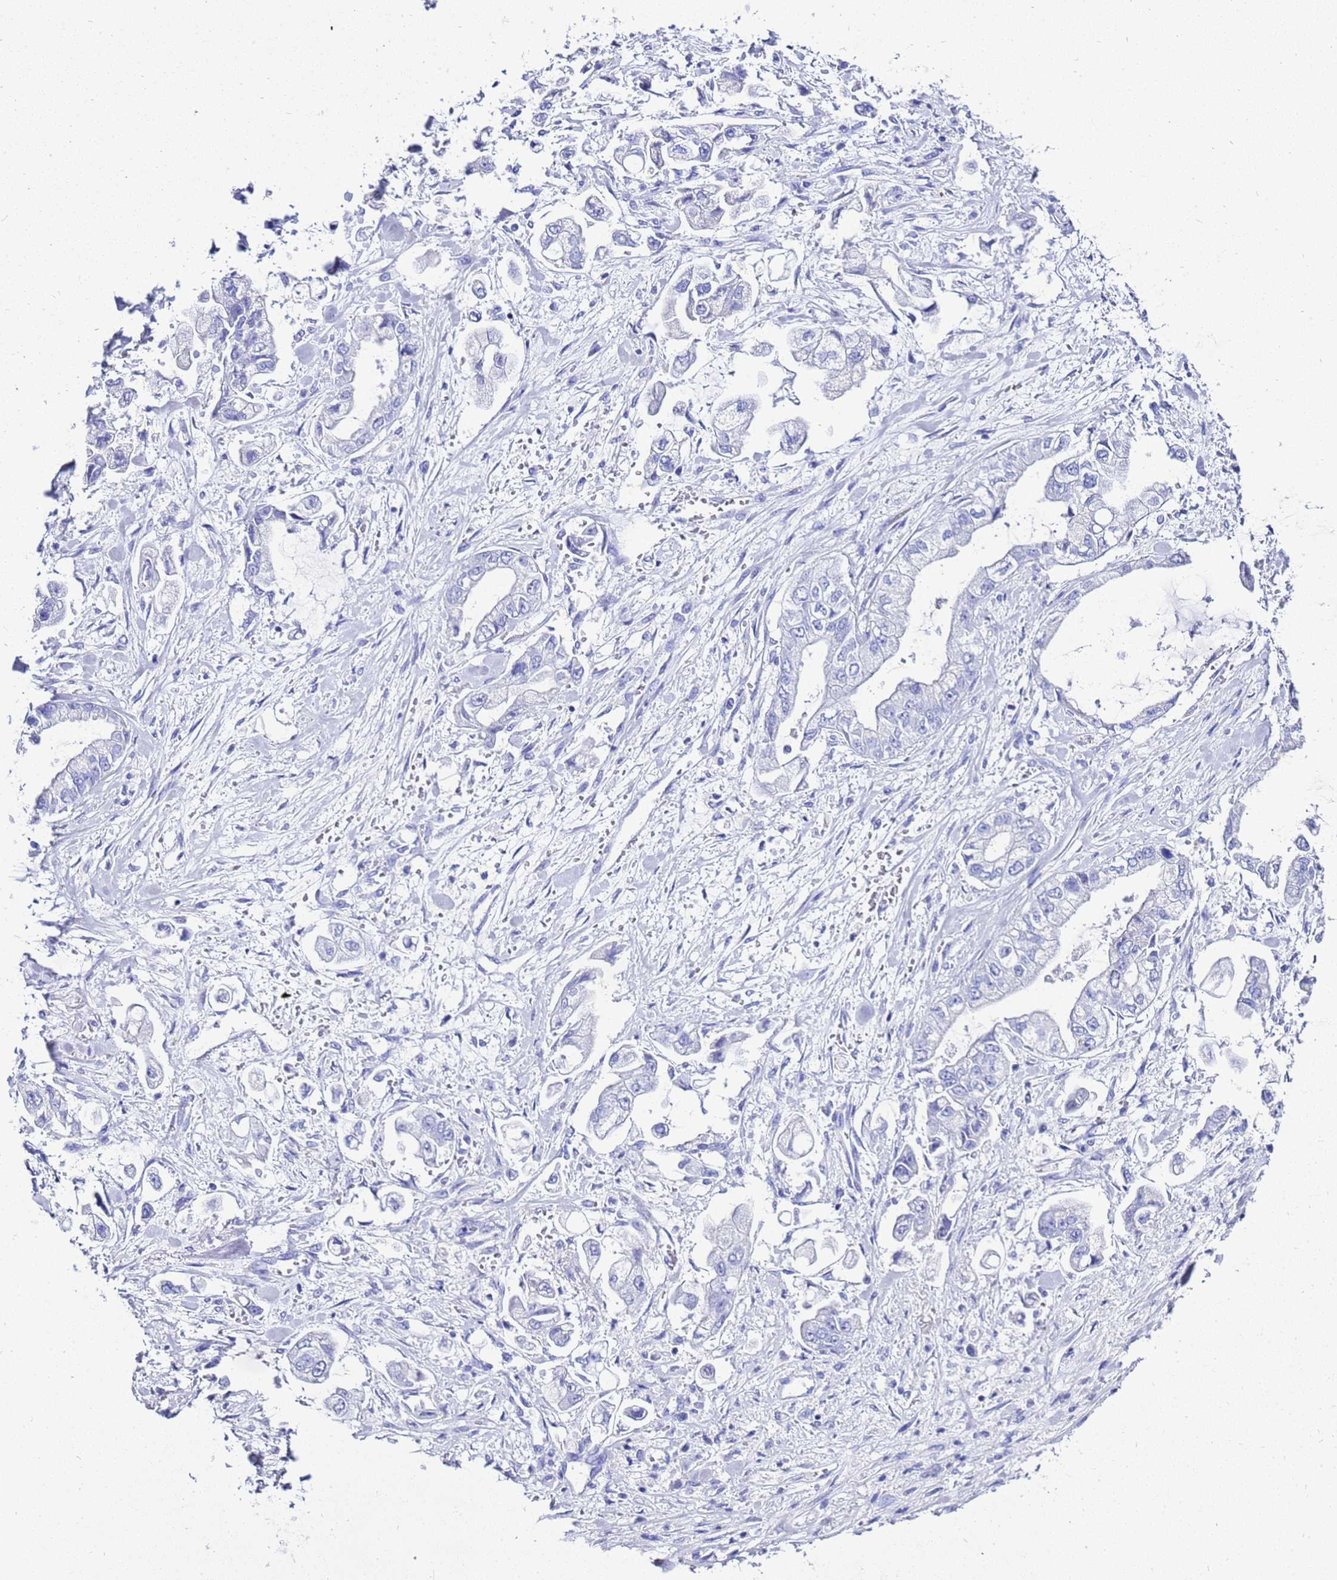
{"staining": {"intensity": "negative", "quantity": "none", "location": "none"}, "tissue": "stomach cancer", "cell_type": "Tumor cells", "image_type": "cancer", "snomed": [{"axis": "morphology", "description": "Adenocarcinoma, NOS"}, {"axis": "topography", "description": "Stomach"}], "caption": "An IHC histopathology image of stomach adenocarcinoma is shown. There is no staining in tumor cells of stomach adenocarcinoma.", "gene": "LIPF", "patient": {"sex": "male", "age": 62}}